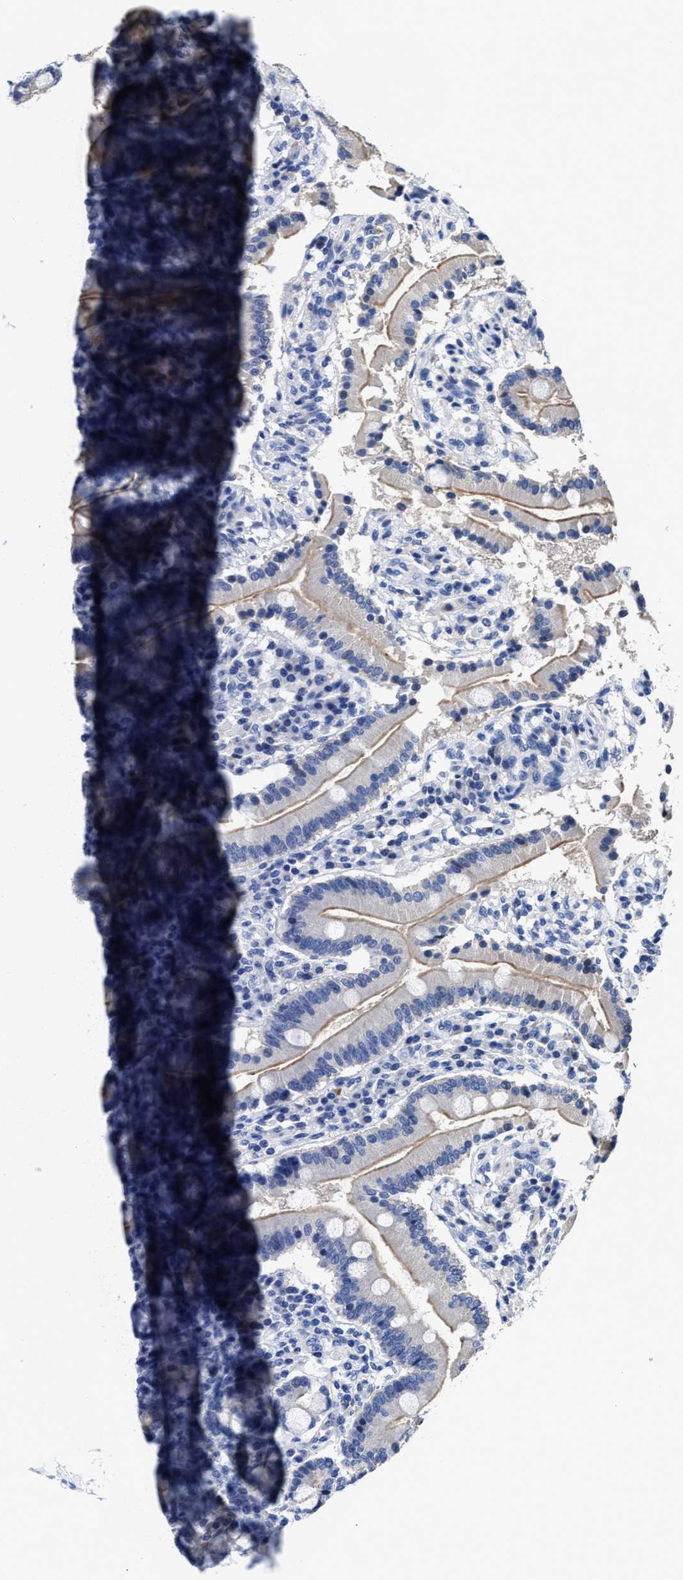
{"staining": {"intensity": "weak", "quantity": "25%-75%", "location": "cytoplasmic/membranous"}, "tissue": "duodenum", "cell_type": "Glandular cells", "image_type": "normal", "snomed": [{"axis": "morphology", "description": "Normal tissue, NOS"}, {"axis": "topography", "description": "Duodenum"}], "caption": "A high-resolution image shows IHC staining of unremarkable duodenum, which demonstrates weak cytoplasmic/membranous staining in approximately 25%-75% of glandular cells.", "gene": "HOOK1", "patient": {"sex": "male", "age": 50}}